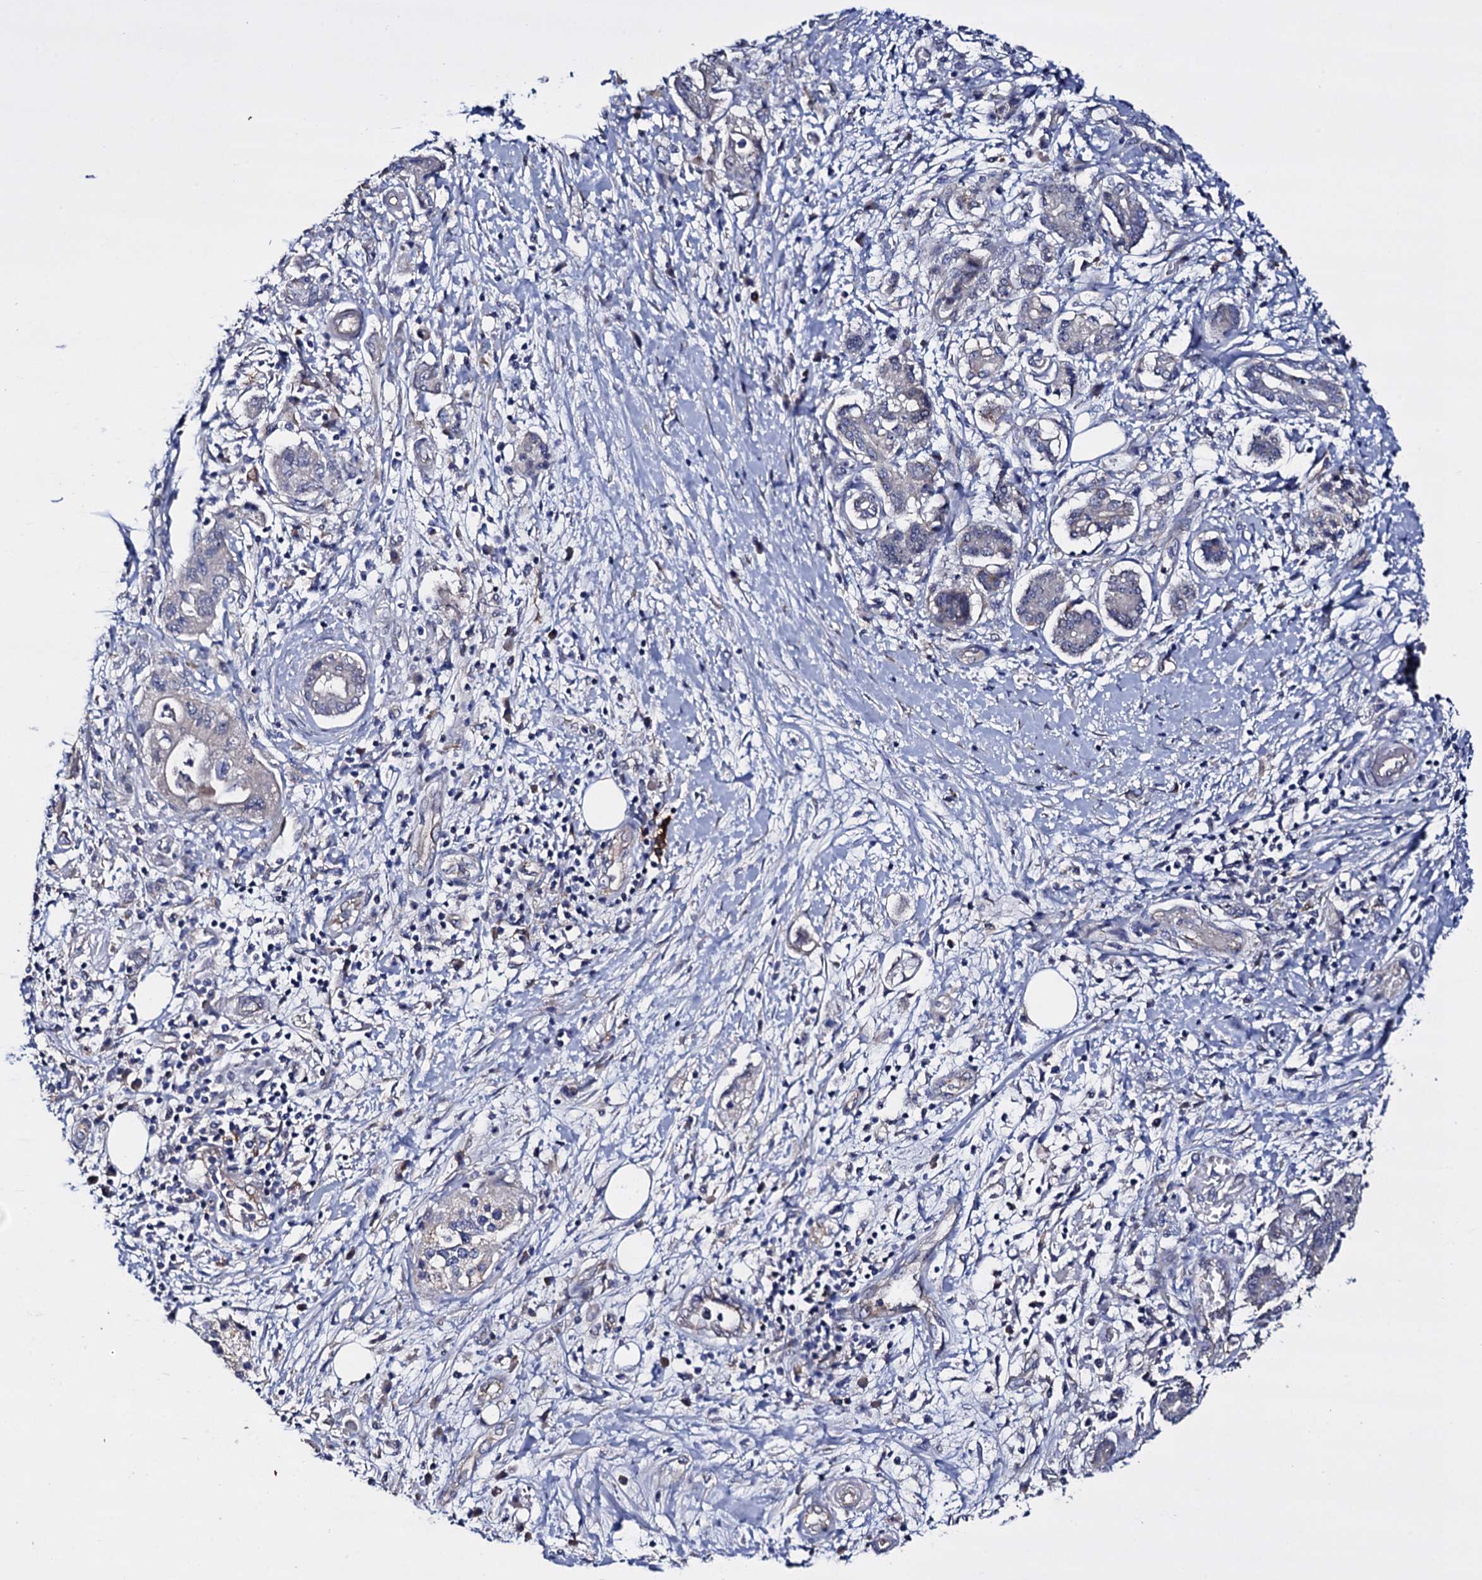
{"staining": {"intensity": "negative", "quantity": "none", "location": "none"}, "tissue": "pancreatic cancer", "cell_type": "Tumor cells", "image_type": "cancer", "snomed": [{"axis": "morphology", "description": "Adenocarcinoma, NOS"}, {"axis": "topography", "description": "Pancreas"}], "caption": "Immunohistochemistry (IHC) histopathology image of neoplastic tissue: human pancreatic adenocarcinoma stained with DAB (3,3'-diaminobenzidine) reveals no significant protein expression in tumor cells.", "gene": "BCL2L14", "patient": {"sex": "female", "age": 73}}